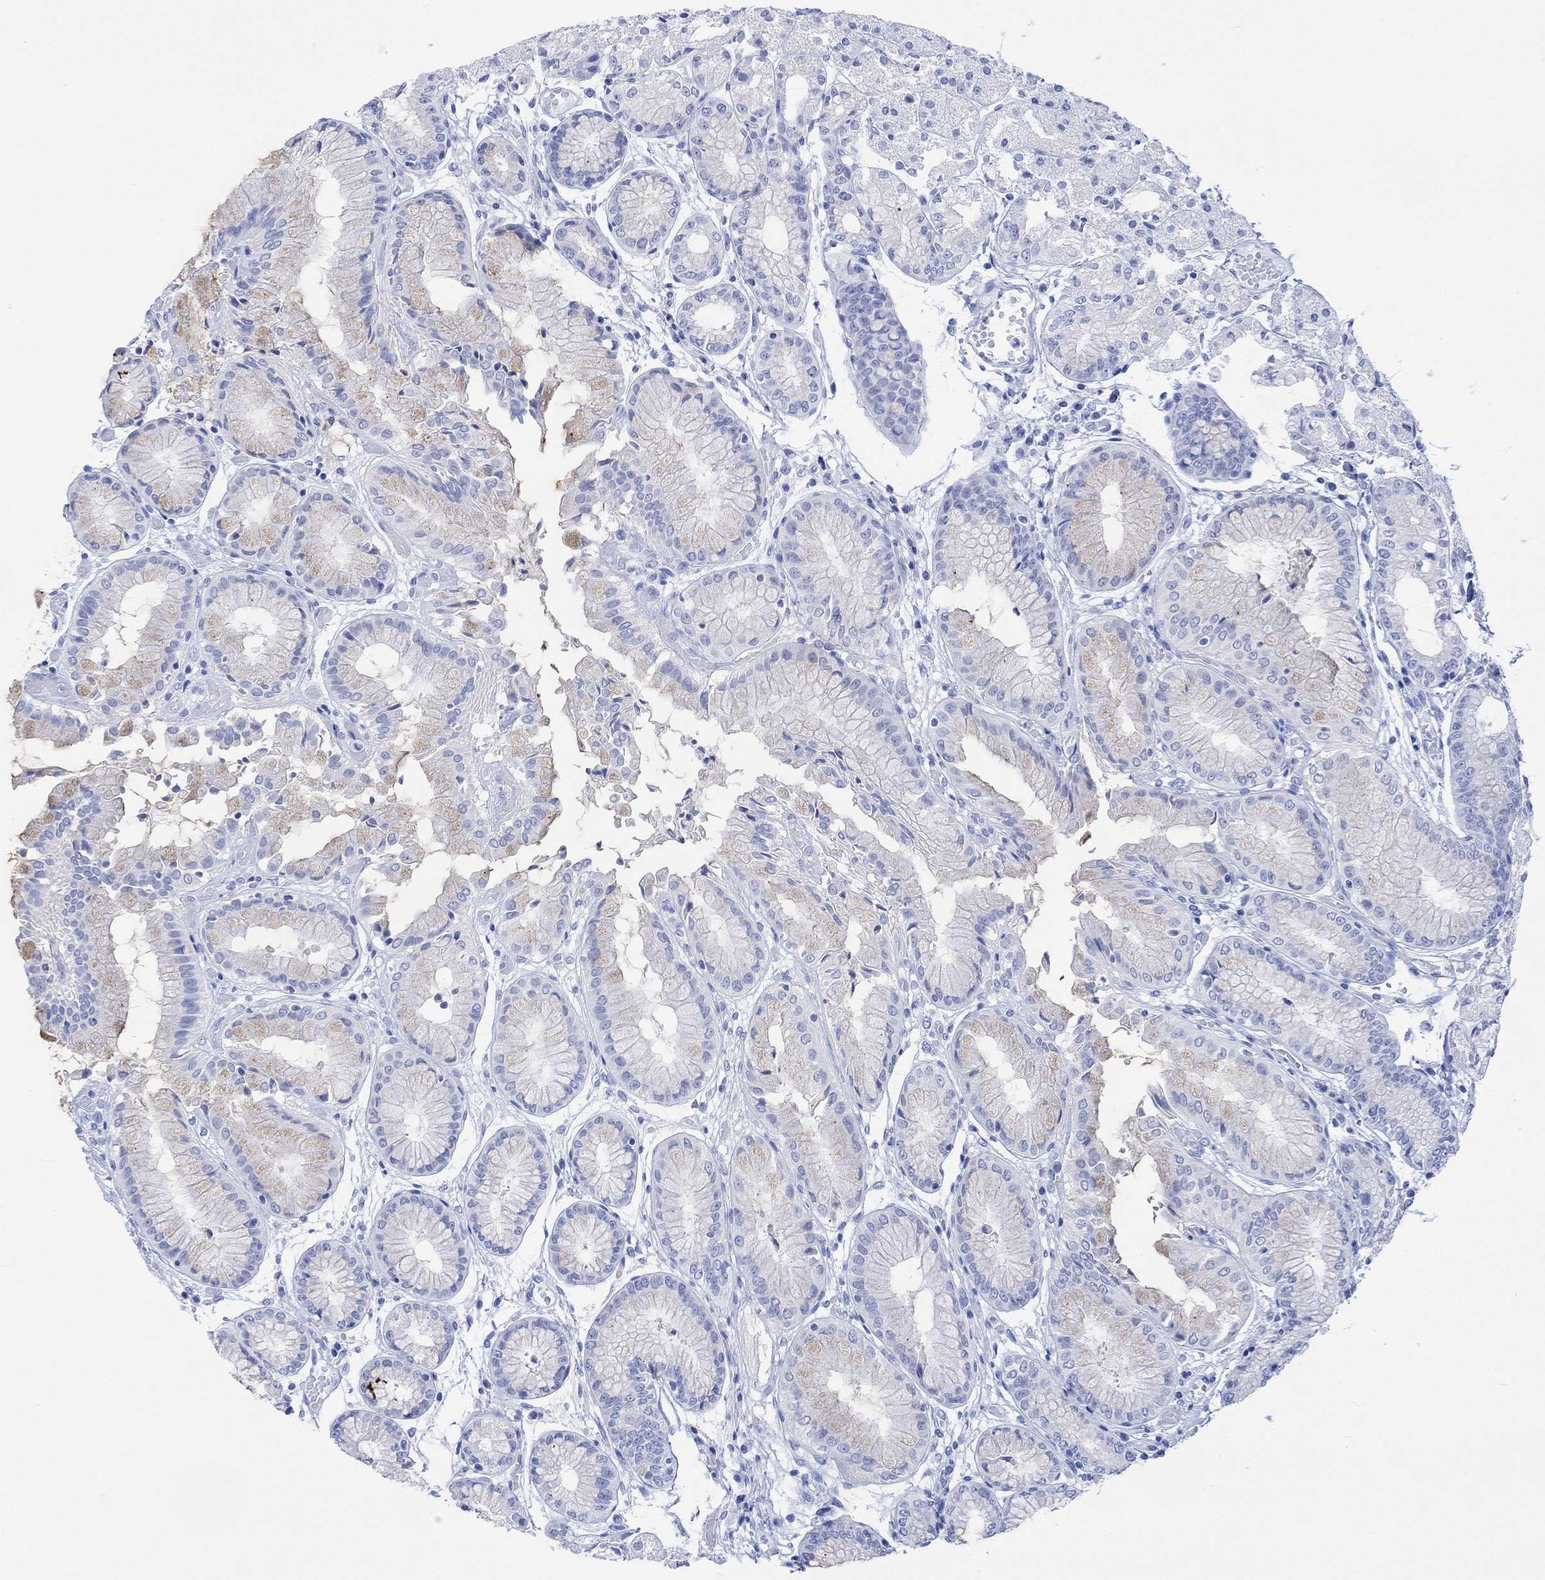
{"staining": {"intensity": "negative", "quantity": "none", "location": "none"}, "tissue": "stomach", "cell_type": "Glandular cells", "image_type": "normal", "snomed": [{"axis": "morphology", "description": "Normal tissue, NOS"}, {"axis": "topography", "description": "Stomach, upper"}], "caption": "Immunohistochemistry (IHC) histopathology image of unremarkable stomach: stomach stained with DAB demonstrates no significant protein positivity in glandular cells.", "gene": "CELF4", "patient": {"sex": "male", "age": 72}}